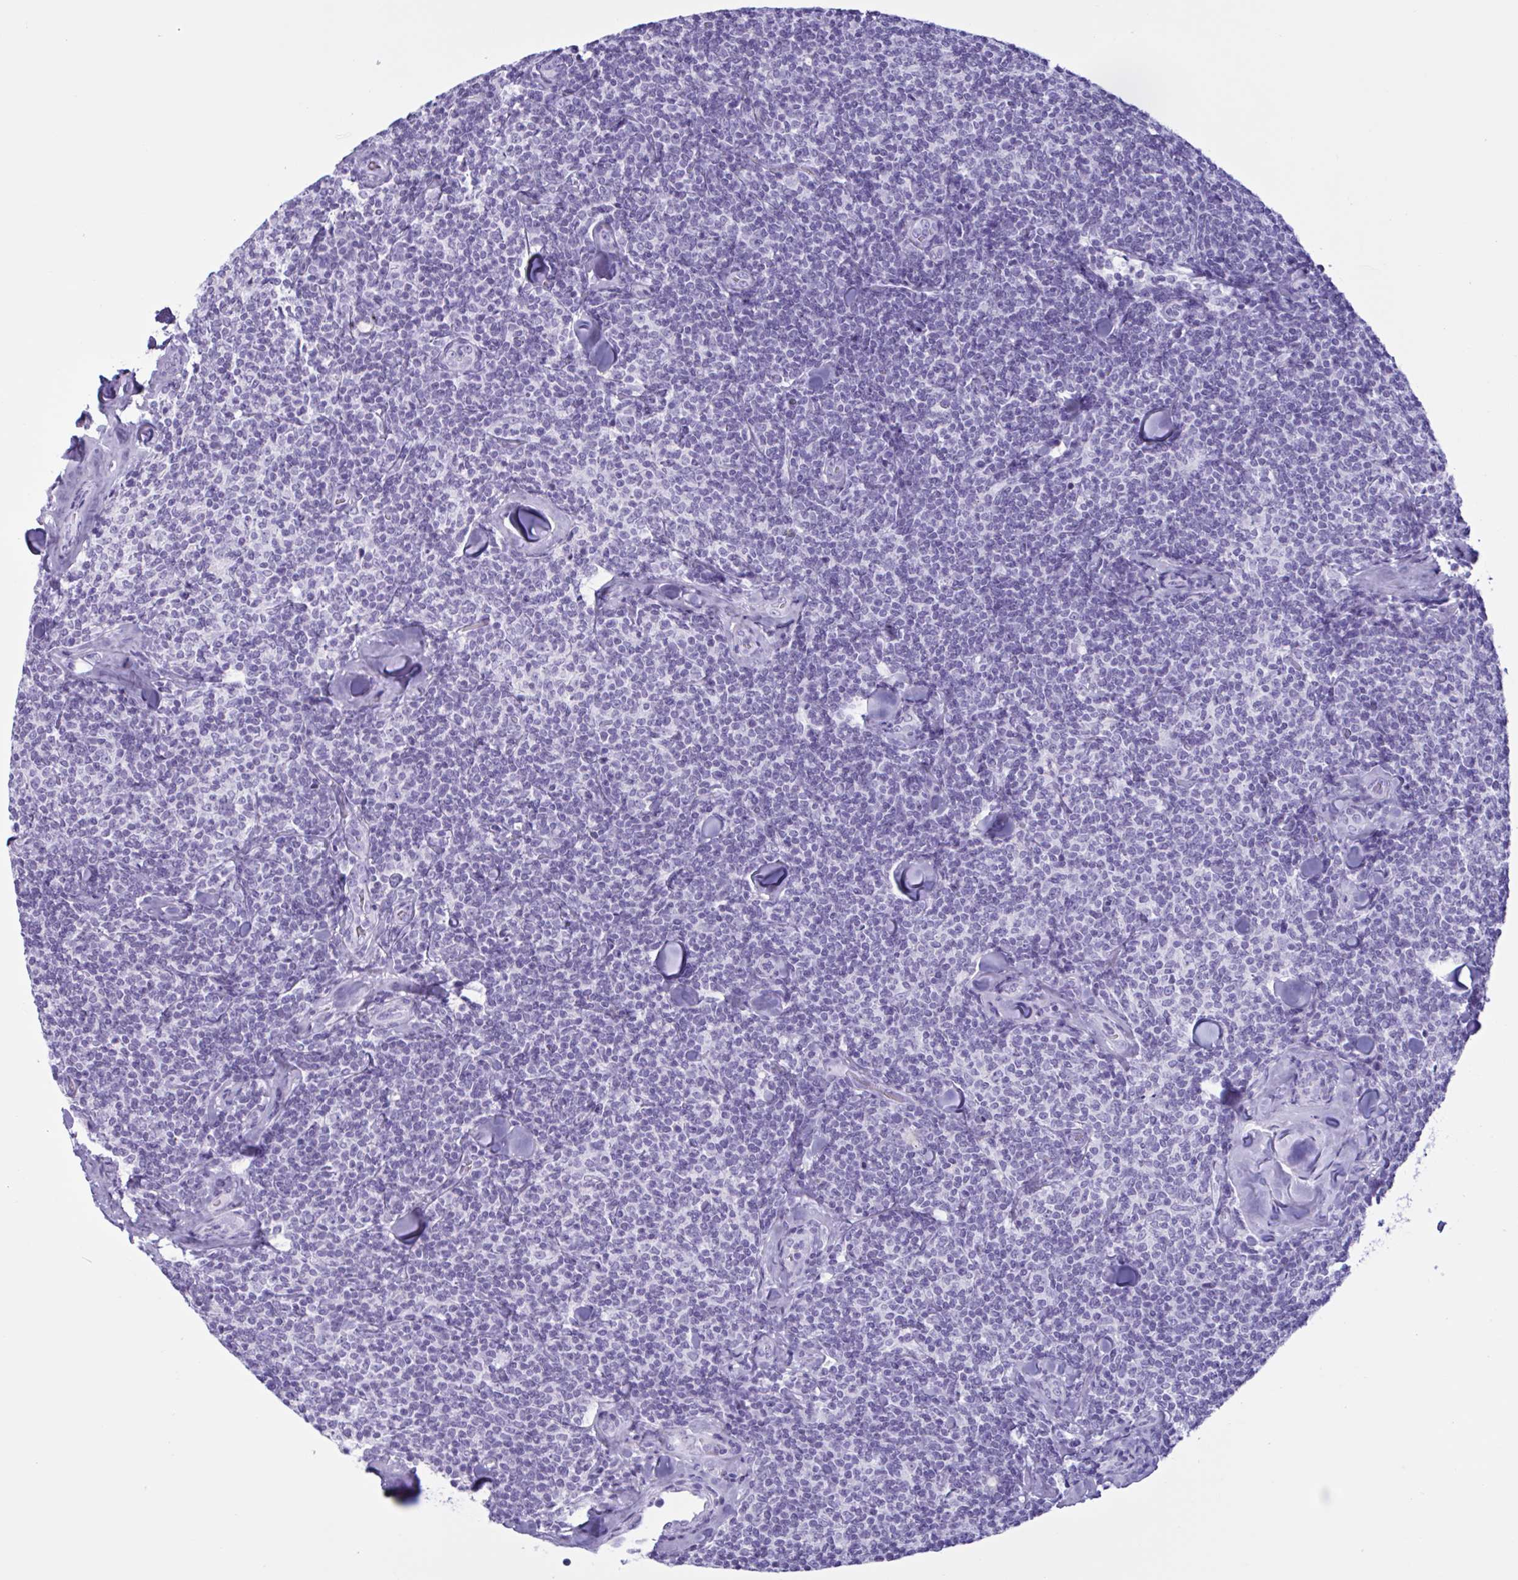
{"staining": {"intensity": "negative", "quantity": "none", "location": "none"}, "tissue": "lymphoma", "cell_type": "Tumor cells", "image_type": "cancer", "snomed": [{"axis": "morphology", "description": "Malignant lymphoma, non-Hodgkin's type, Low grade"}, {"axis": "topography", "description": "Lymph node"}], "caption": "Image shows no significant protein staining in tumor cells of low-grade malignant lymphoma, non-Hodgkin's type.", "gene": "MRGPRG", "patient": {"sex": "female", "age": 56}}